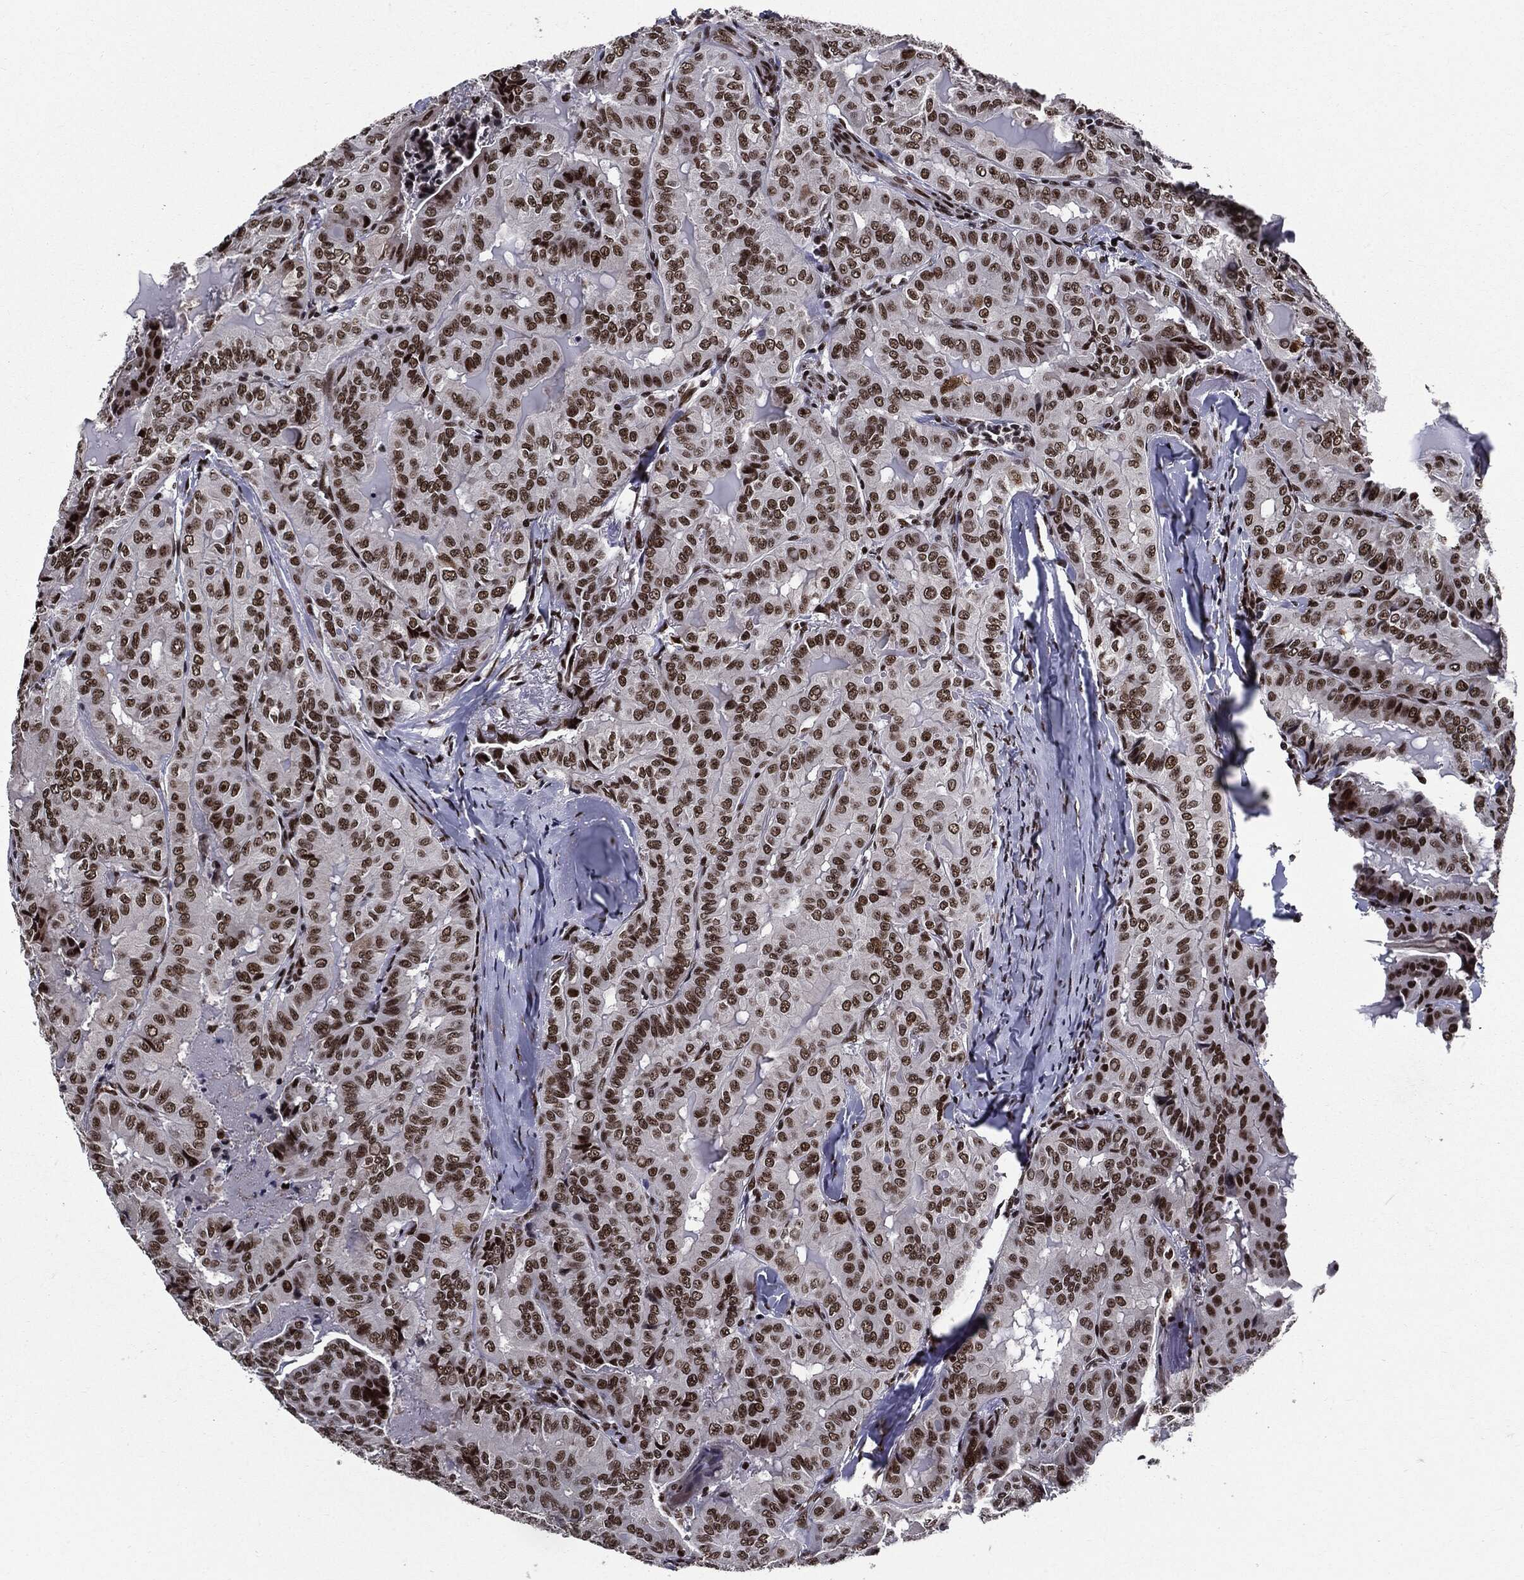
{"staining": {"intensity": "strong", "quantity": ">75%", "location": "nuclear"}, "tissue": "thyroid cancer", "cell_type": "Tumor cells", "image_type": "cancer", "snomed": [{"axis": "morphology", "description": "Papillary adenocarcinoma, NOS"}, {"axis": "topography", "description": "Thyroid gland"}], "caption": "About >75% of tumor cells in thyroid papillary adenocarcinoma show strong nuclear protein staining as visualized by brown immunohistochemical staining.", "gene": "ZFP91", "patient": {"sex": "female", "age": 68}}